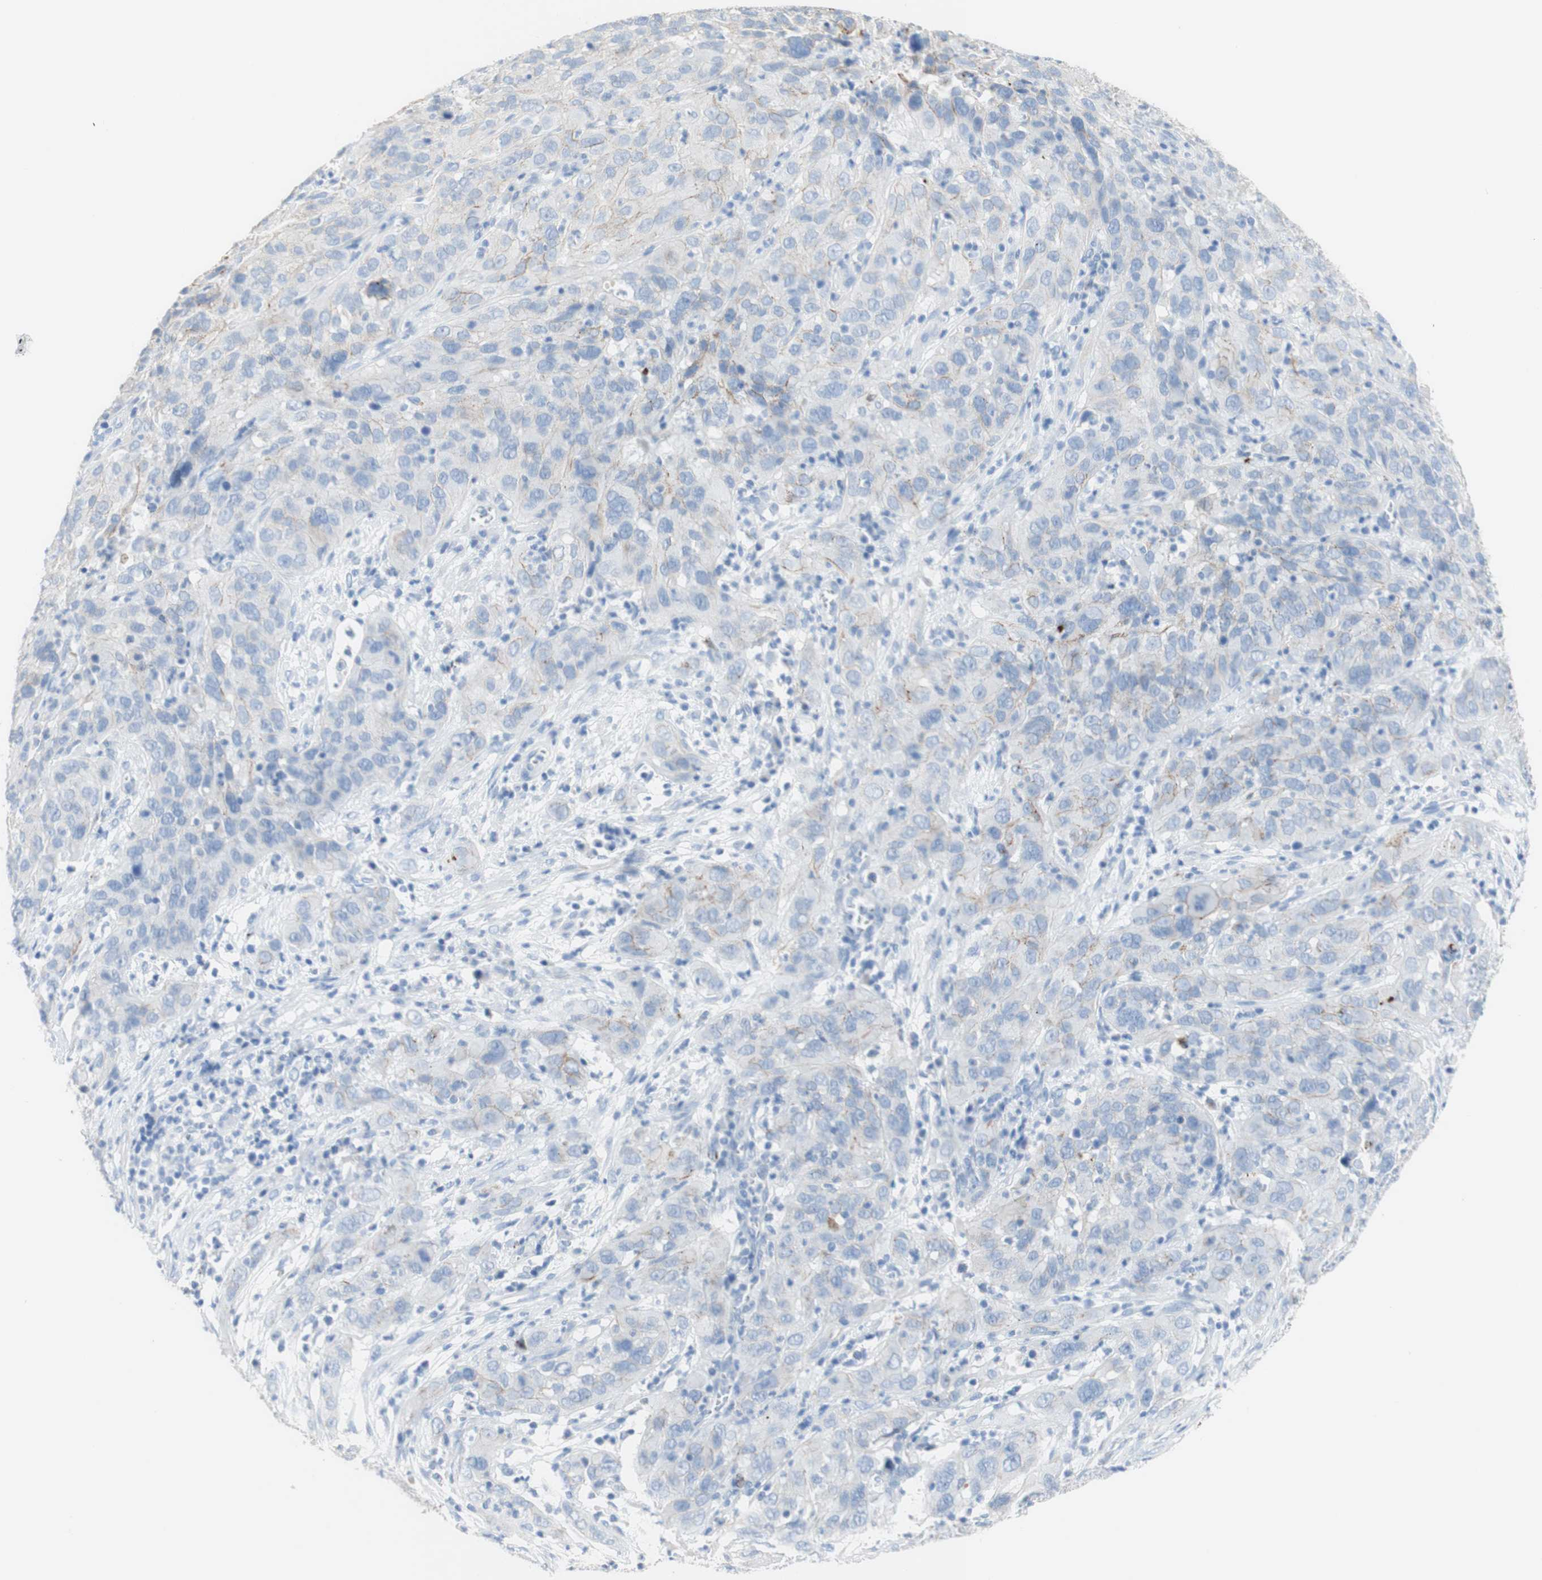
{"staining": {"intensity": "moderate", "quantity": "<25%", "location": "cytoplasmic/membranous"}, "tissue": "cervical cancer", "cell_type": "Tumor cells", "image_type": "cancer", "snomed": [{"axis": "morphology", "description": "Squamous cell carcinoma, NOS"}, {"axis": "topography", "description": "Cervix"}], "caption": "This photomicrograph displays cervical cancer stained with immunohistochemistry (IHC) to label a protein in brown. The cytoplasmic/membranous of tumor cells show moderate positivity for the protein. Nuclei are counter-stained blue.", "gene": "DSC2", "patient": {"sex": "female", "age": 32}}